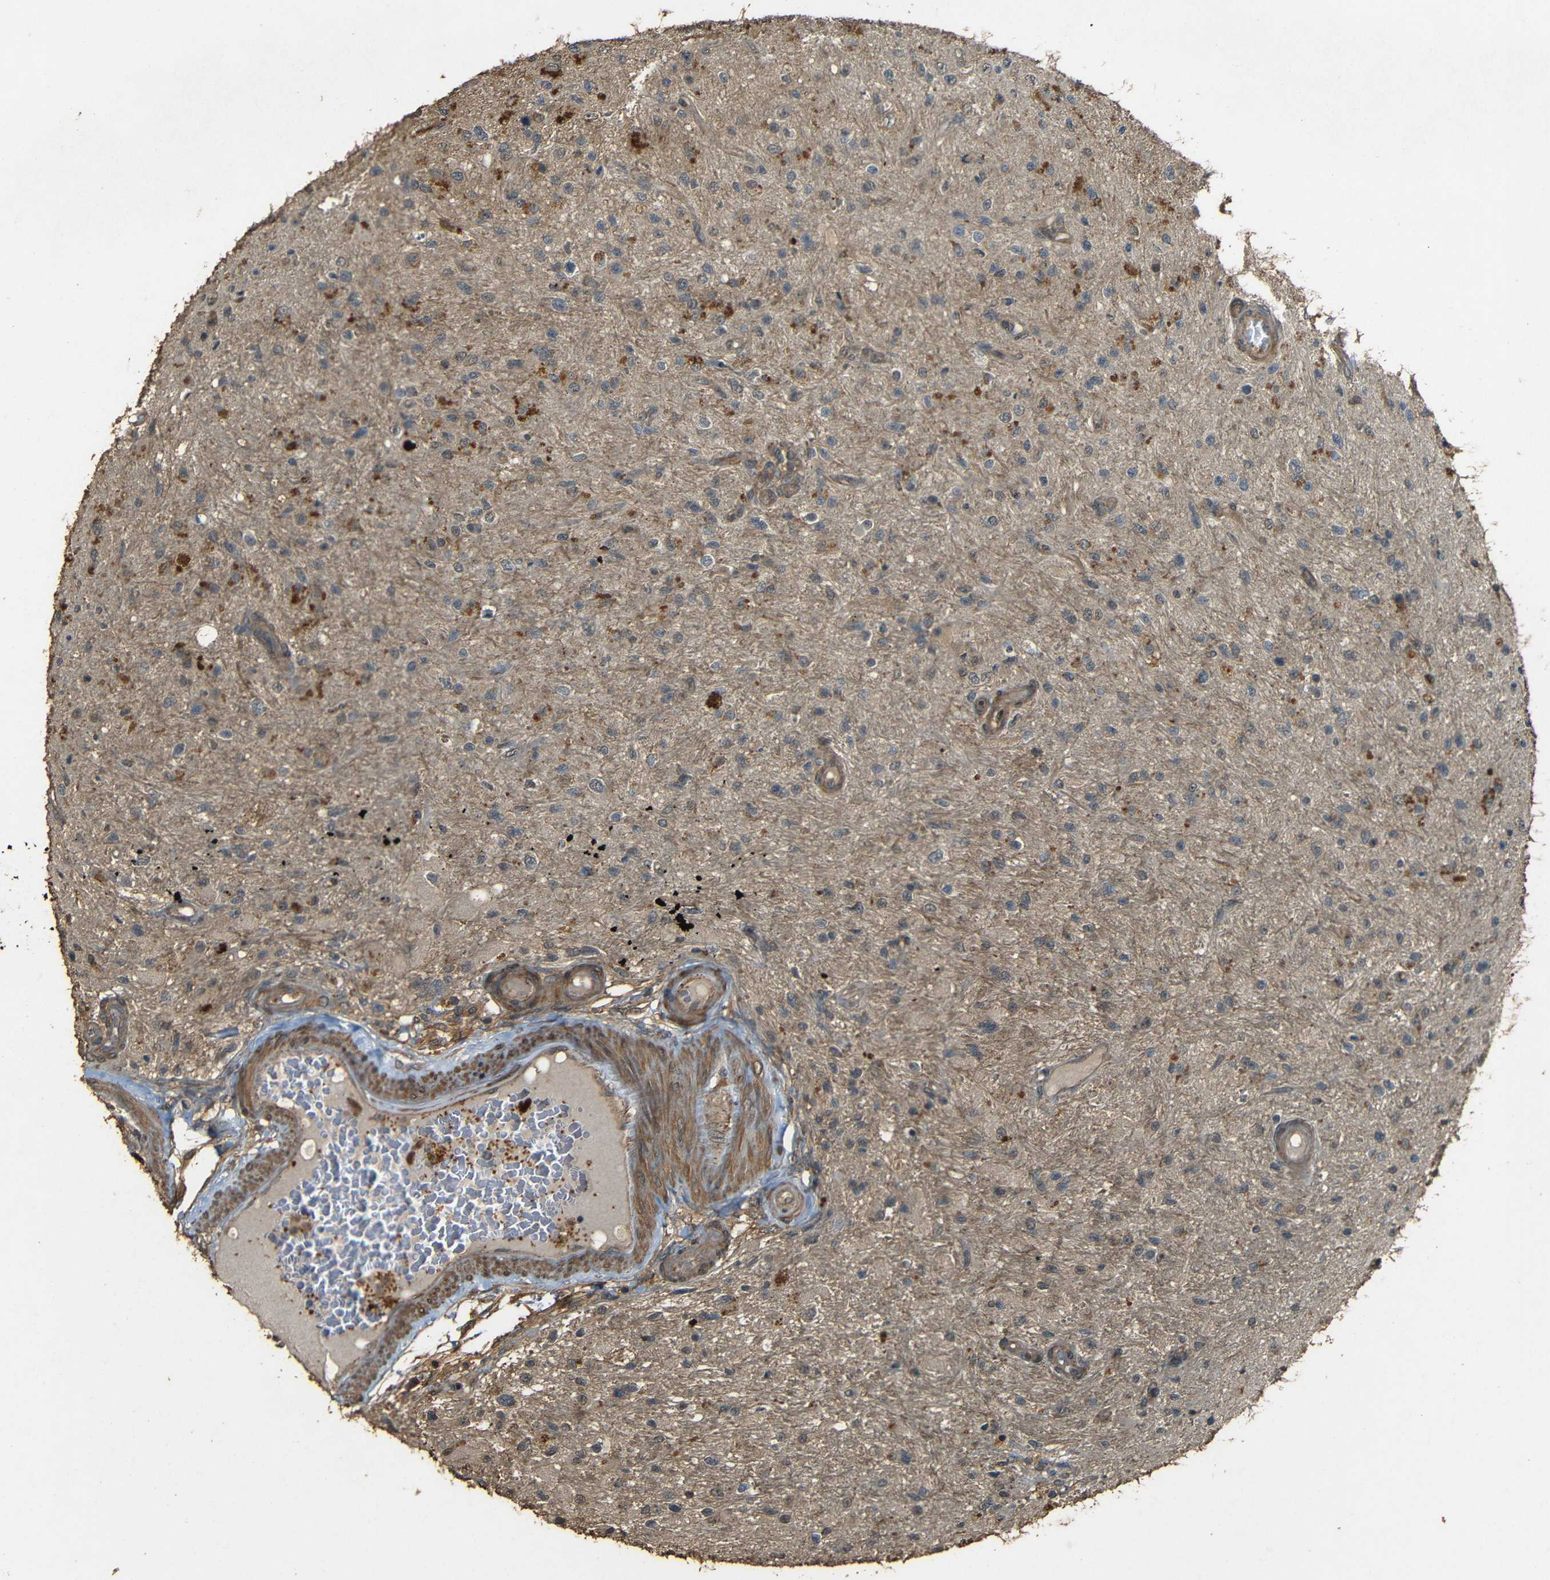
{"staining": {"intensity": "weak", "quantity": ">75%", "location": "cytoplasmic/membranous"}, "tissue": "glioma", "cell_type": "Tumor cells", "image_type": "cancer", "snomed": [{"axis": "morphology", "description": "Glioma, malignant, High grade"}, {"axis": "topography", "description": "Brain"}], "caption": "Glioma stained for a protein (brown) reveals weak cytoplasmic/membranous positive positivity in about >75% of tumor cells.", "gene": "PDE5A", "patient": {"sex": "male", "age": 33}}